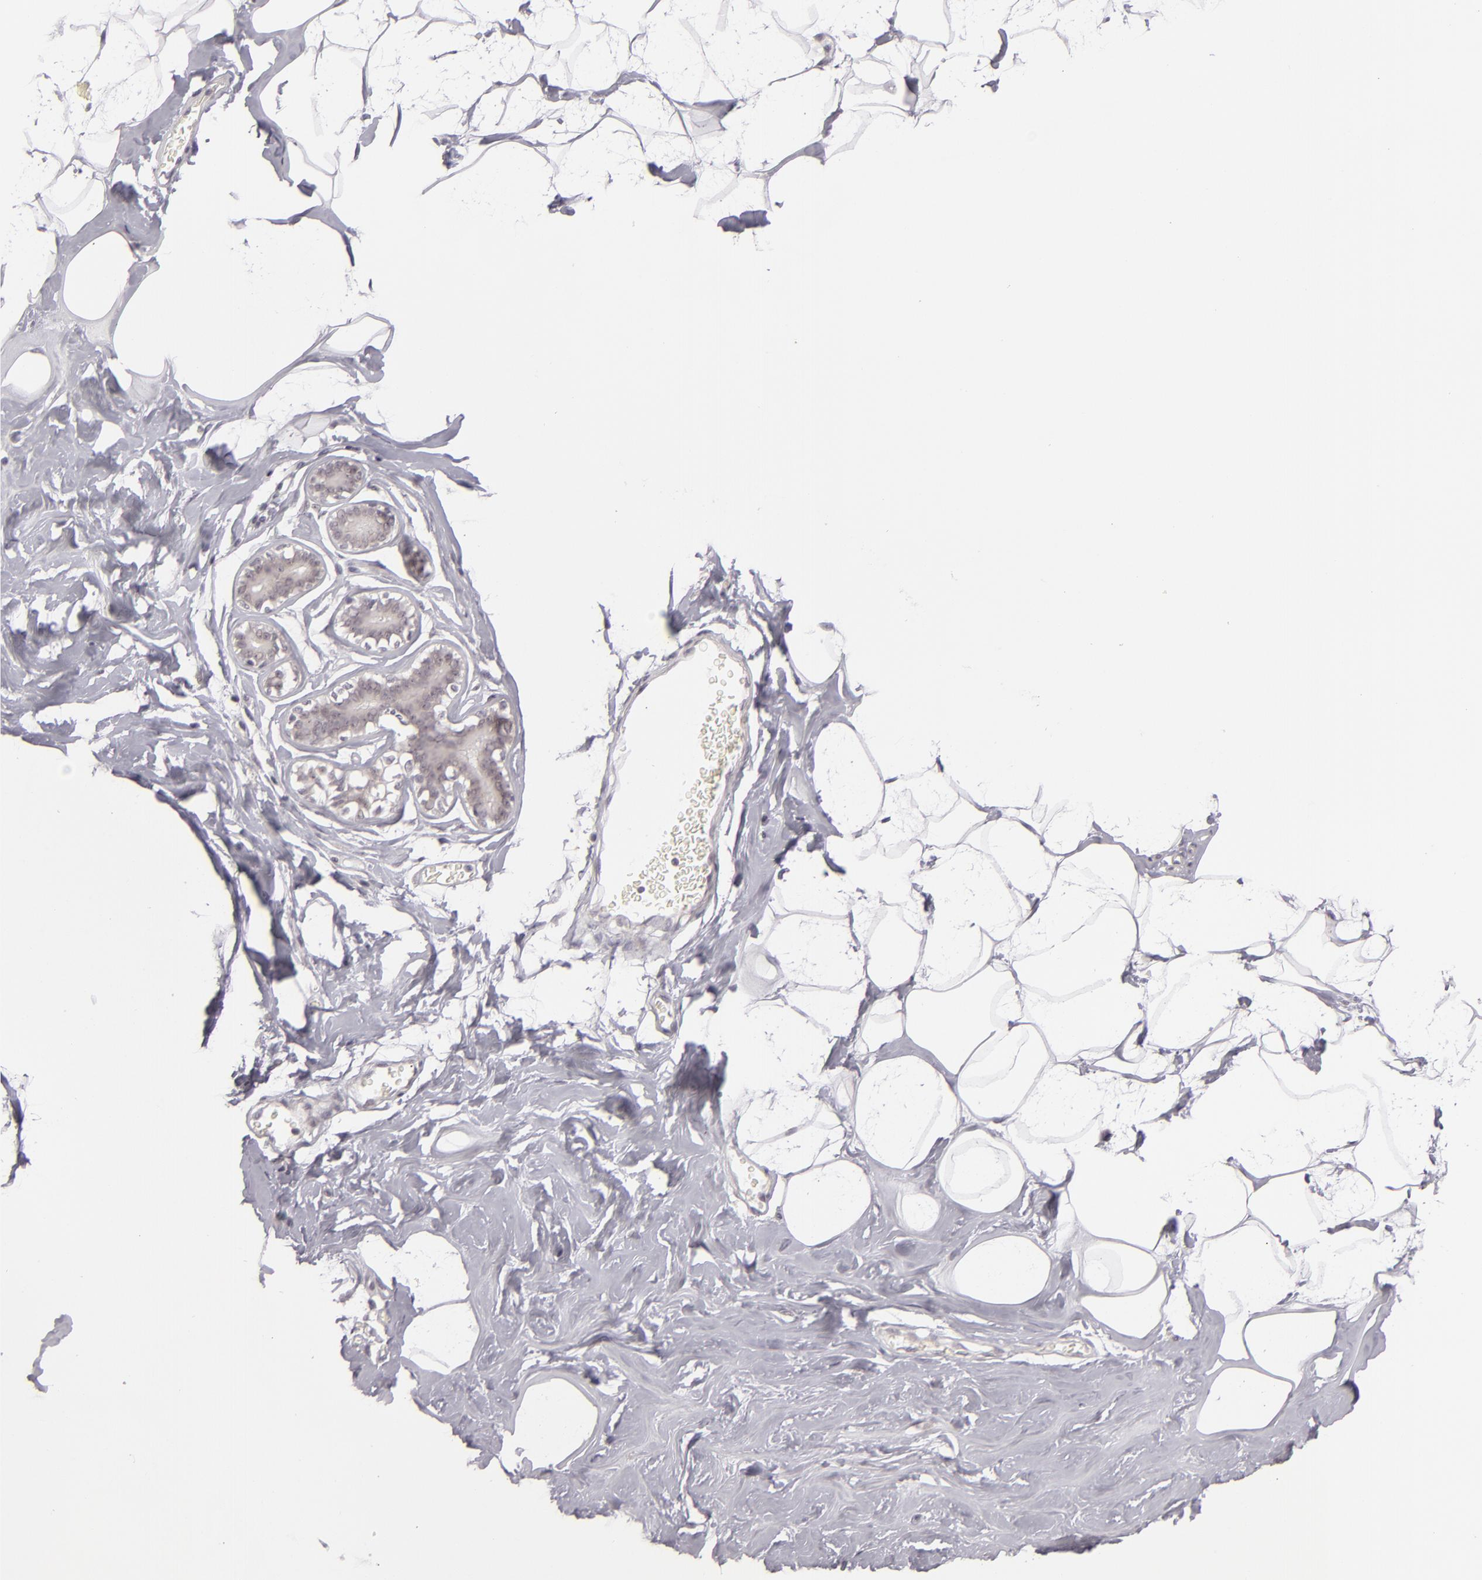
{"staining": {"intensity": "negative", "quantity": "none", "location": "none"}, "tissue": "breast", "cell_type": "Adipocytes", "image_type": "normal", "snomed": [{"axis": "morphology", "description": "Normal tissue, NOS"}, {"axis": "morphology", "description": "Fibrosis, NOS"}, {"axis": "topography", "description": "Breast"}], "caption": "High power microscopy photomicrograph of an immunohistochemistry histopathology image of normal breast, revealing no significant expression in adipocytes.", "gene": "DLG3", "patient": {"sex": "female", "age": 39}}